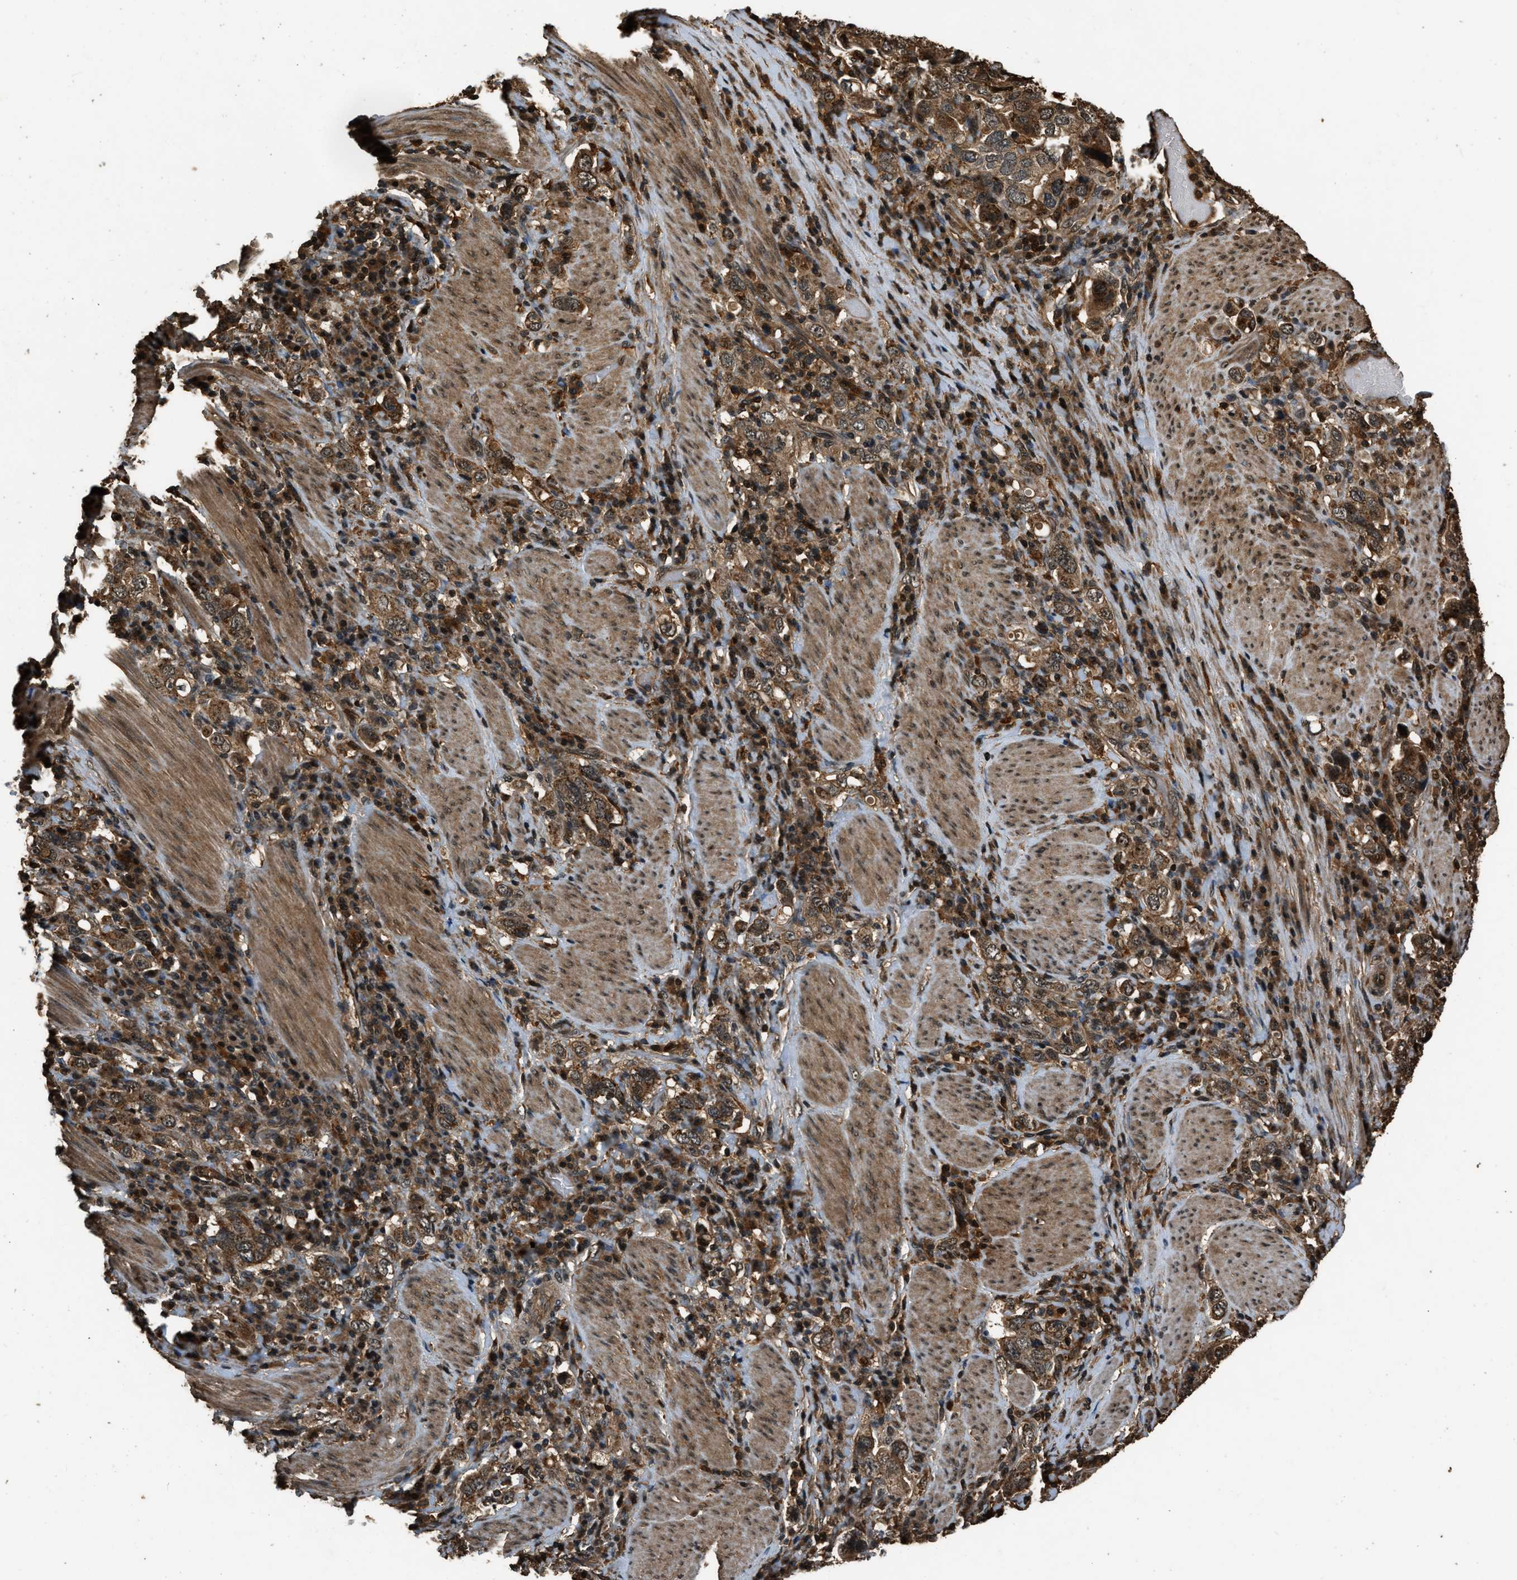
{"staining": {"intensity": "moderate", "quantity": ">75%", "location": "cytoplasmic/membranous"}, "tissue": "stomach cancer", "cell_type": "Tumor cells", "image_type": "cancer", "snomed": [{"axis": "morphology", "description": "Adenocarcinoma, NOS"}, {"axis": "topography", "description": "Stomach, upper"}], "caption": "The histopathology image exhibits staining of stomach adenocarcinoma, revealing moderate cytoplasmic/membranous protein staining (brown color) within tumor cells.", "gene": "RAP2A", "patient": {"sex": "male", "age": 62}}